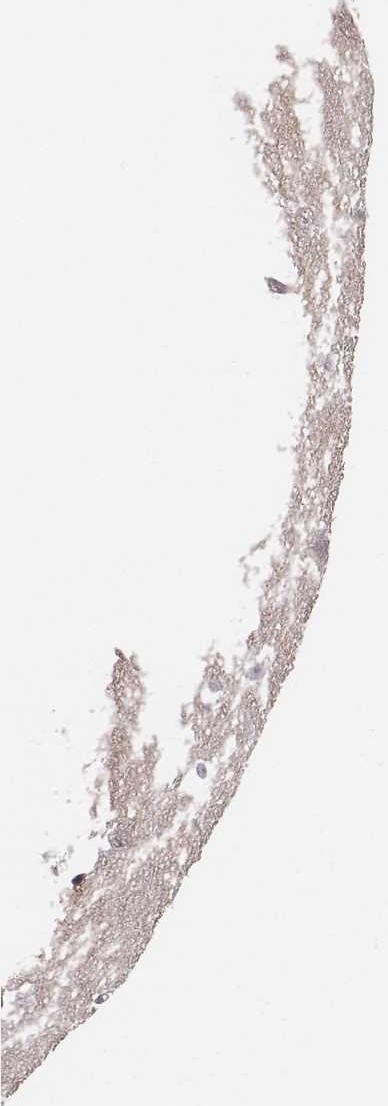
{"staining": {"intensity": "negative", "quantity": "none", "location": "none"}, "tissue": "hippocampus", "cell_type": "Glial cells", "image_type": "normal", "snomed": [{"axis": "morphology", "description": "Normal tissue, NOS"}, {"axis": "topography", "description": "Hippocampus"}], "caption": "The immunohistochemistry (IHC) histopathology image has no significant staining in glial cells of hippocampus.", "gene": "RPGRIP1", "patient": {"sex": "male", "age": 26}}